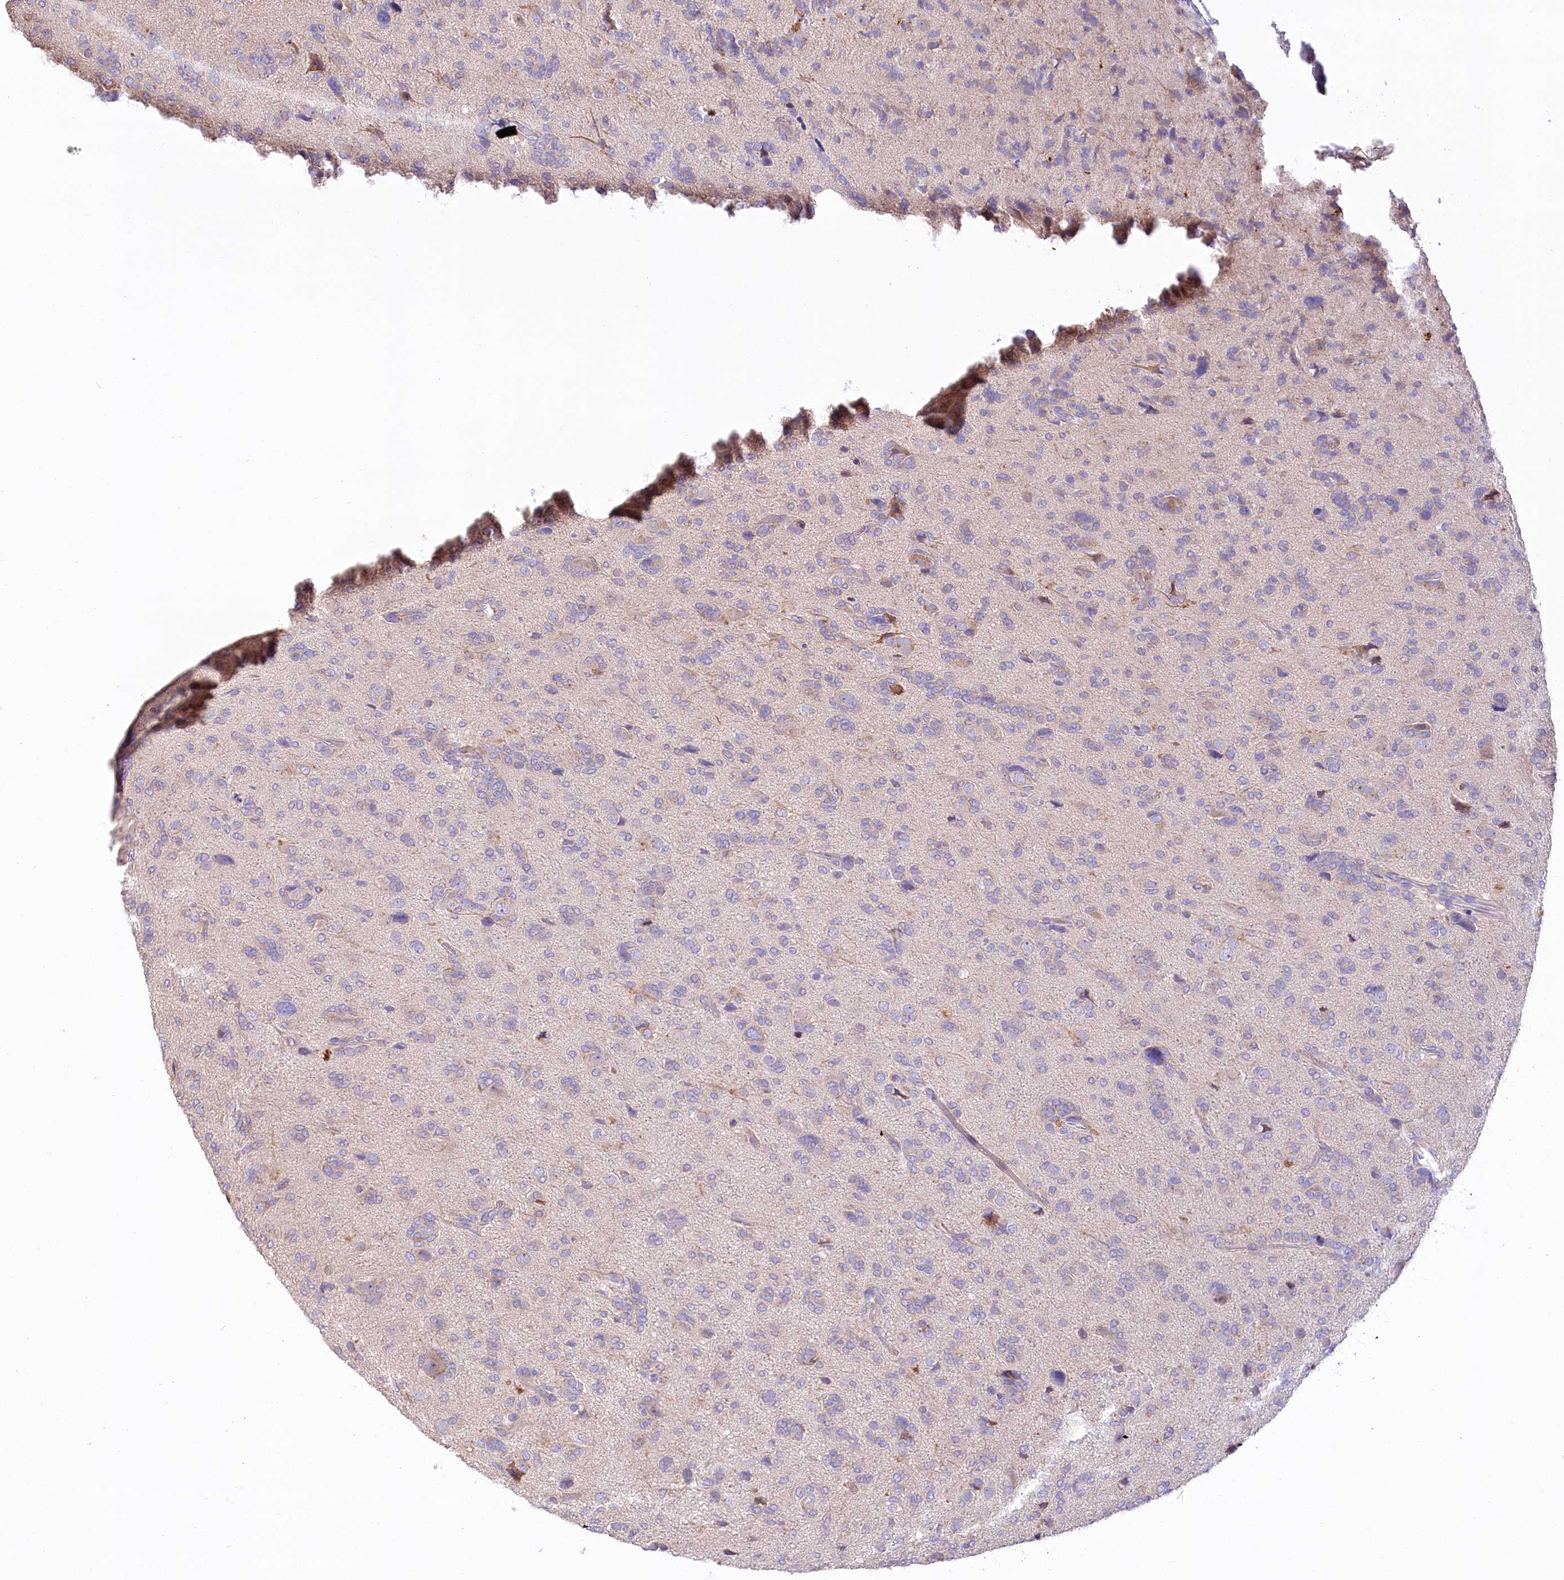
{"staining": {"intensity": "negative", "quantity": "none", "location": "none"}, "tissue": "glioma", "cell_type": "Tumor cells", "image_type": "cancer", "snomed": [{"axis": "morphology", "description": "Glioma, malignant, High grade"}, {"axis": "topography", "description": "Brain"}], "caption": "This photomicrograph is of malignant high-grade glioma stained with immunohistochemistry (IHC) to label a protein in brown with the nuclei are counter-stained blue. There is no staining in tumor cells.", "gene": "PBLD", "patient": {"sex": "female", "age": 59}}